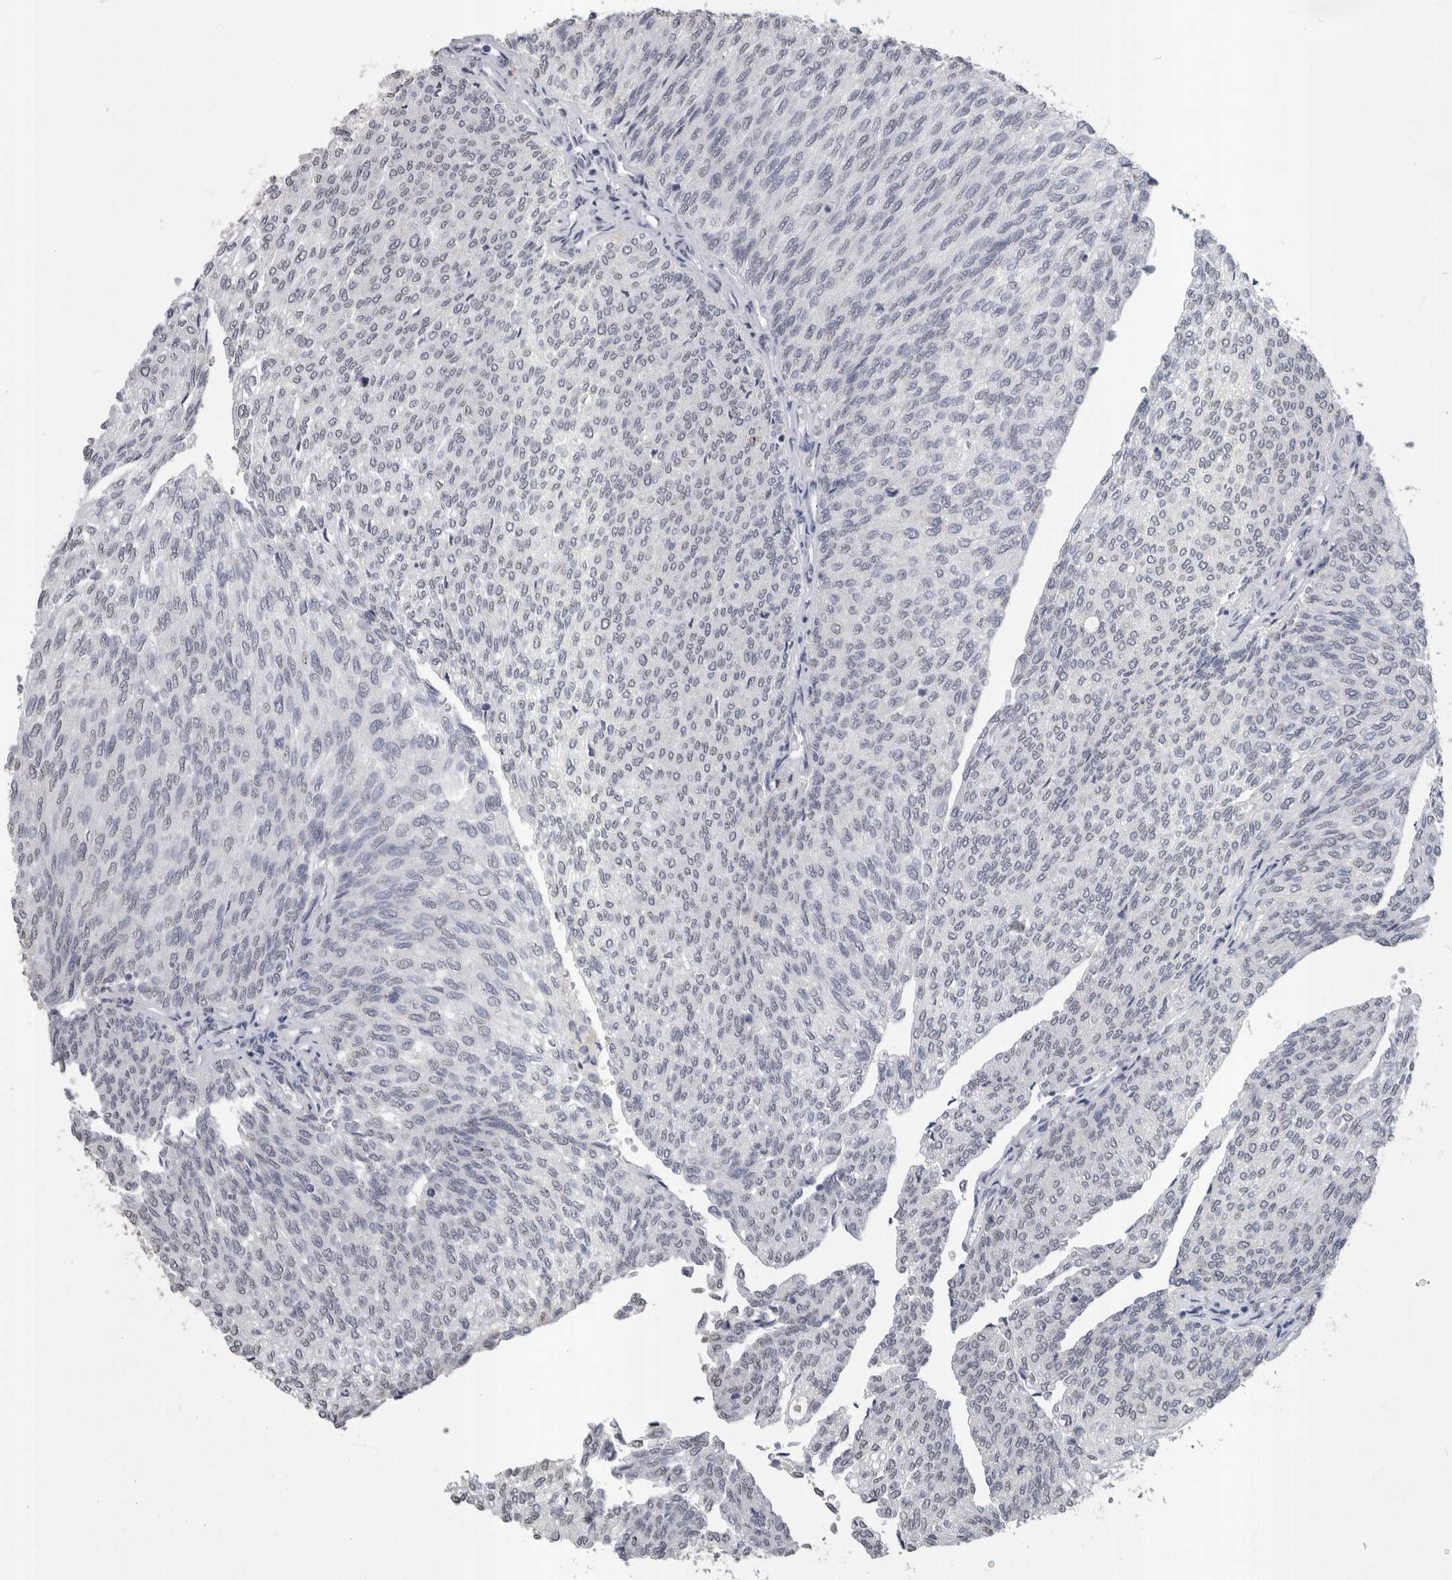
{"staining": {"intensity": "negative", "quantity": "none", "location": "none"}, "tissue": "urothelial cancer", "cell_type": "Tumor cells", "image_type": "cancer", "snomed": [{"axis": "morphology", "description": "Urothelial carcinoma, Low grade"}, {"axis": "topography", "description": "Urinary bladder"}], "caption": "The histopathology image demonstrates no staining of tumor cells in urothelial cancer. The staining is performed using DAB (3,3'-diaminobenzidine) brown chromogen with nuclei counter-stained in using hematoxylin.", "gene": "PAX5", "patient": {"sex": "female", "age": 79}}